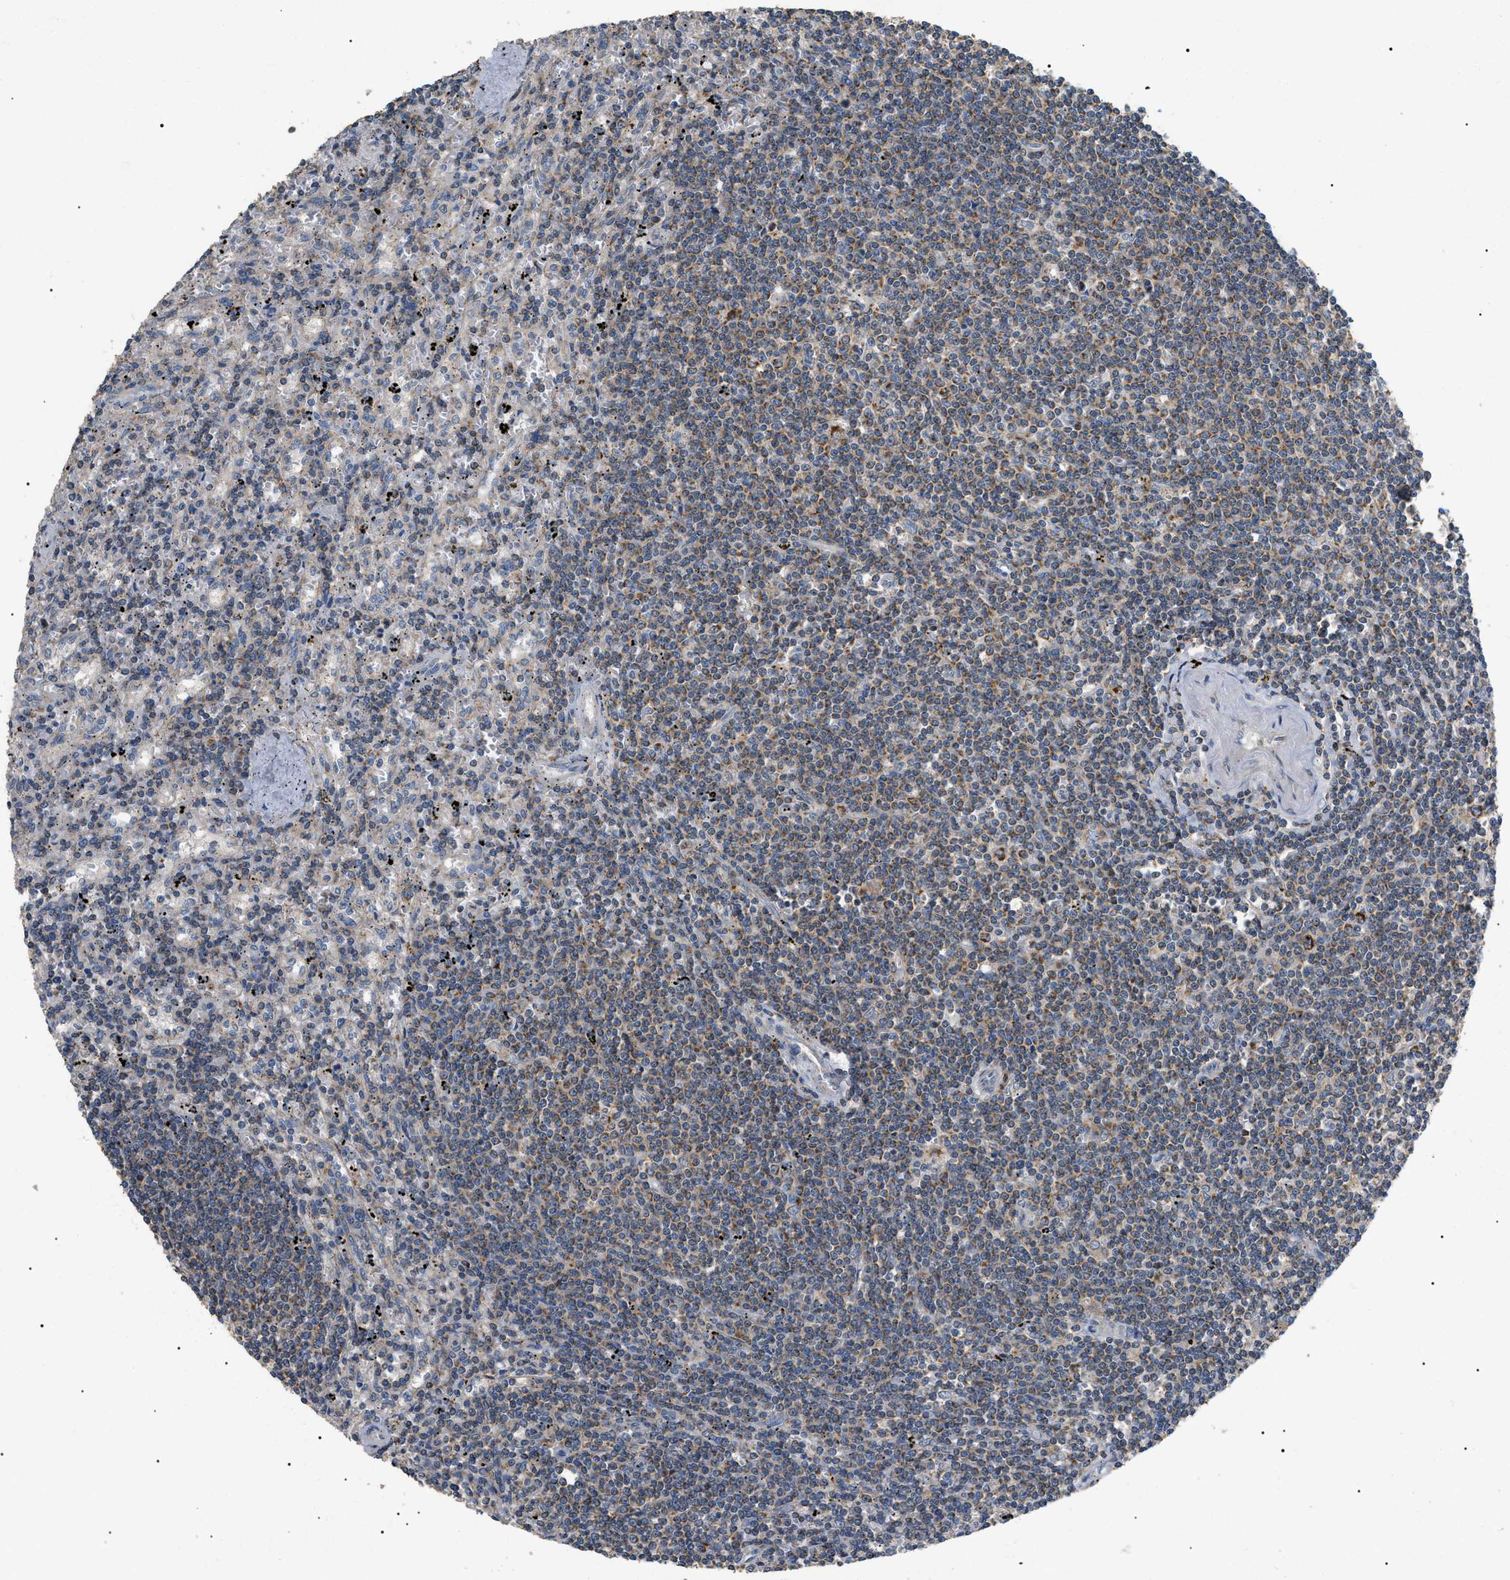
{"staining": {"intensity": "moderate", "quantity": "25%-75%", "location": "cytoplasmic/membranous"}, "tissue": "lymphoma", "cell_type": "Tumor cells", "image_type": "cancer", "snomed": [{"axis": "morphology", "description": "Malignant lymphoma, non-Hodgkin's type, Low grade"}, {"axis": "topography", "description": "Spleen"}], "caption": "Immunohistochemistry histopathology image of human lymphoma stained for a protein (brown), which exhibits medium levels of moderate cytoplasmic/membranous expression in approximately 25%-75% of tumor cells.", "gene": "TOMM6", "patient": {"sex": "male", "age": 76}}